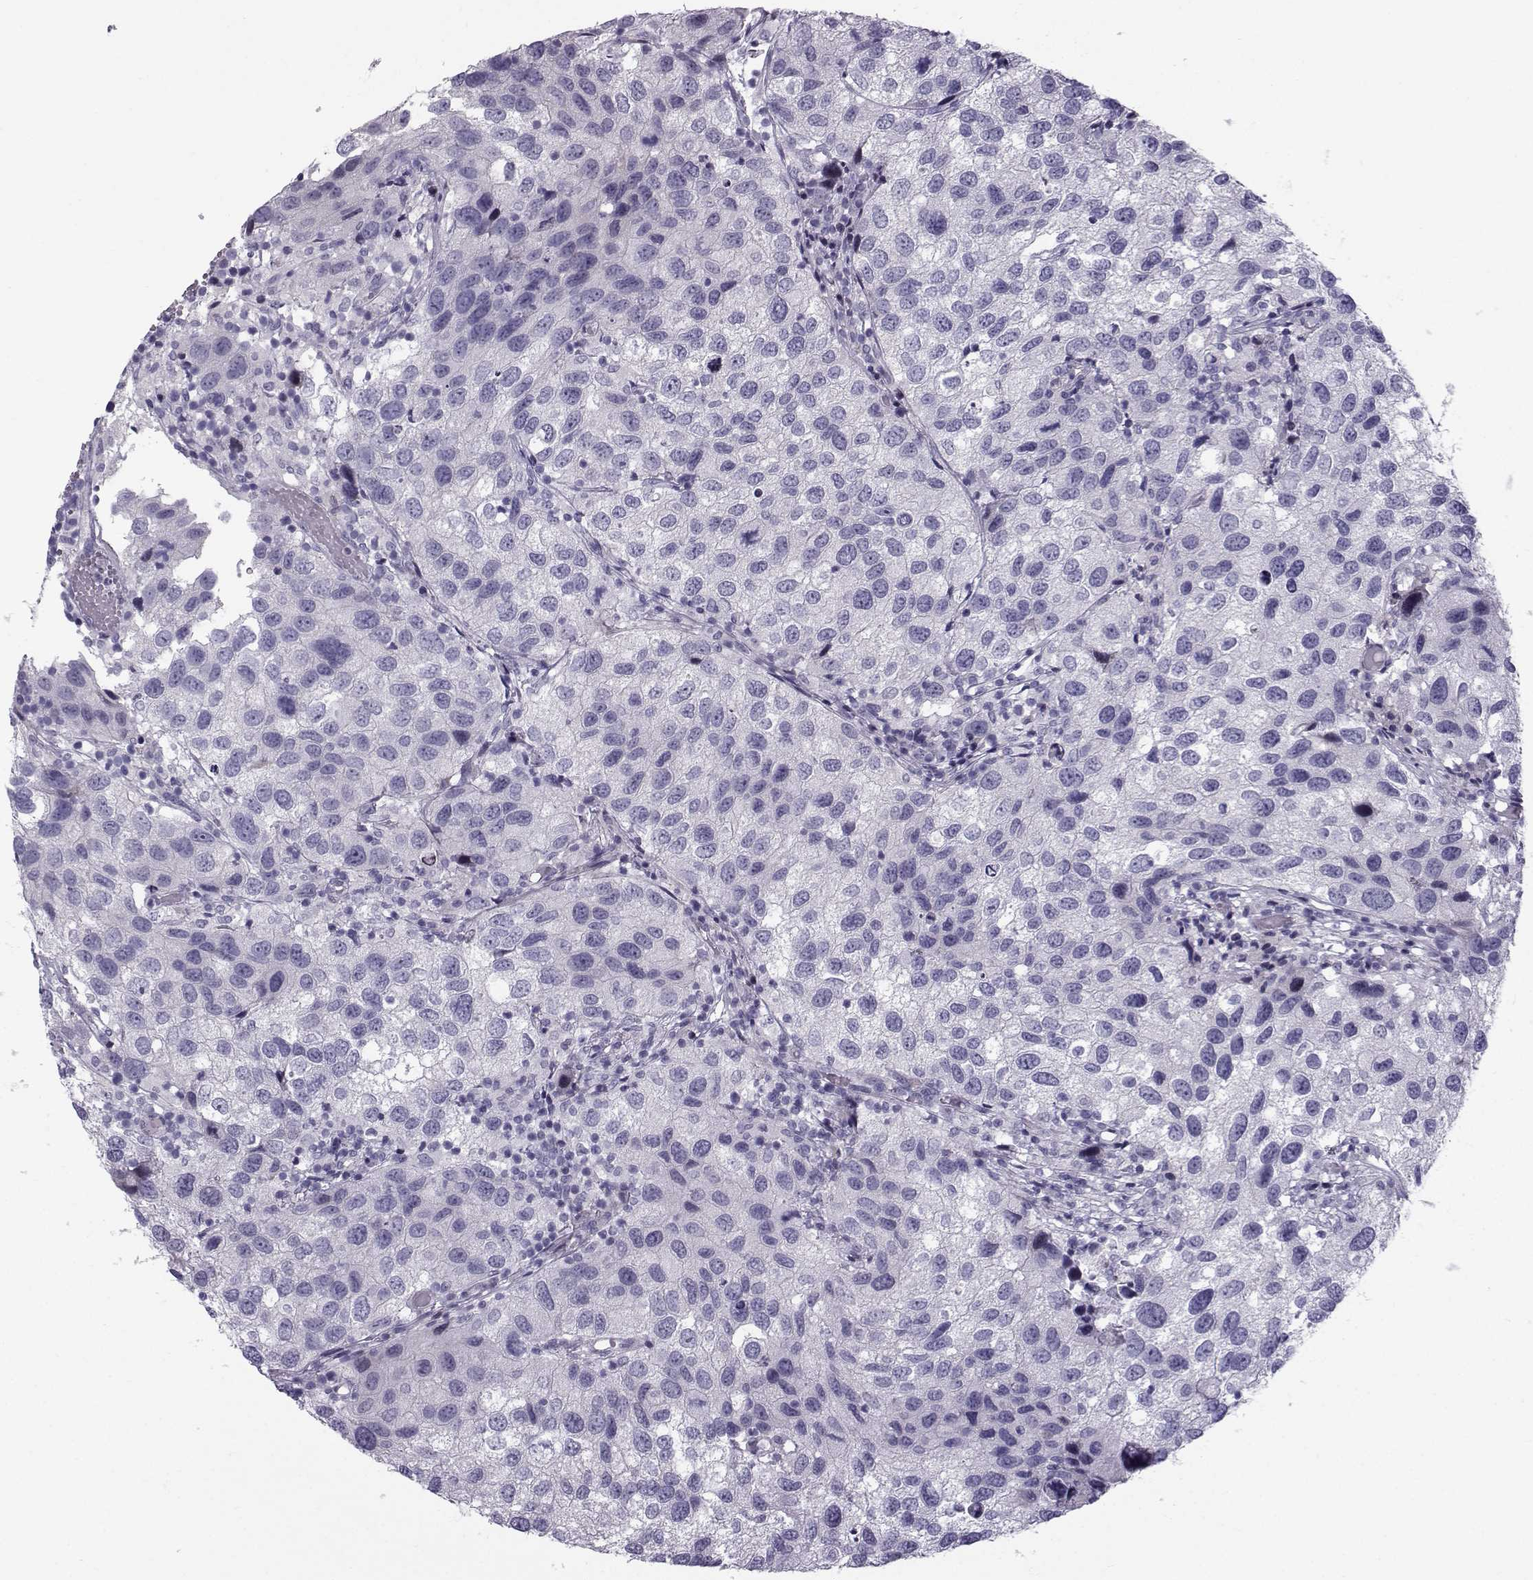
{"staining": {"intensity": "negative", "quantity": "none", "location": "none"}, "tissue": "urothelial cancer", "cell_type": "Tumor cells", "image_type": "cancer", "snomed": [{"axis": "morphology", "description": "Urothelial carcinoma, High grade"}, {"axis": "topography", "description": "Urinary bladder"}], "caption": "A histopathology image of human urothelial cancer is negative for staining in tumor cells.", "gene": "DMRT3", "patient": {"sex": "male", "age": 79}}